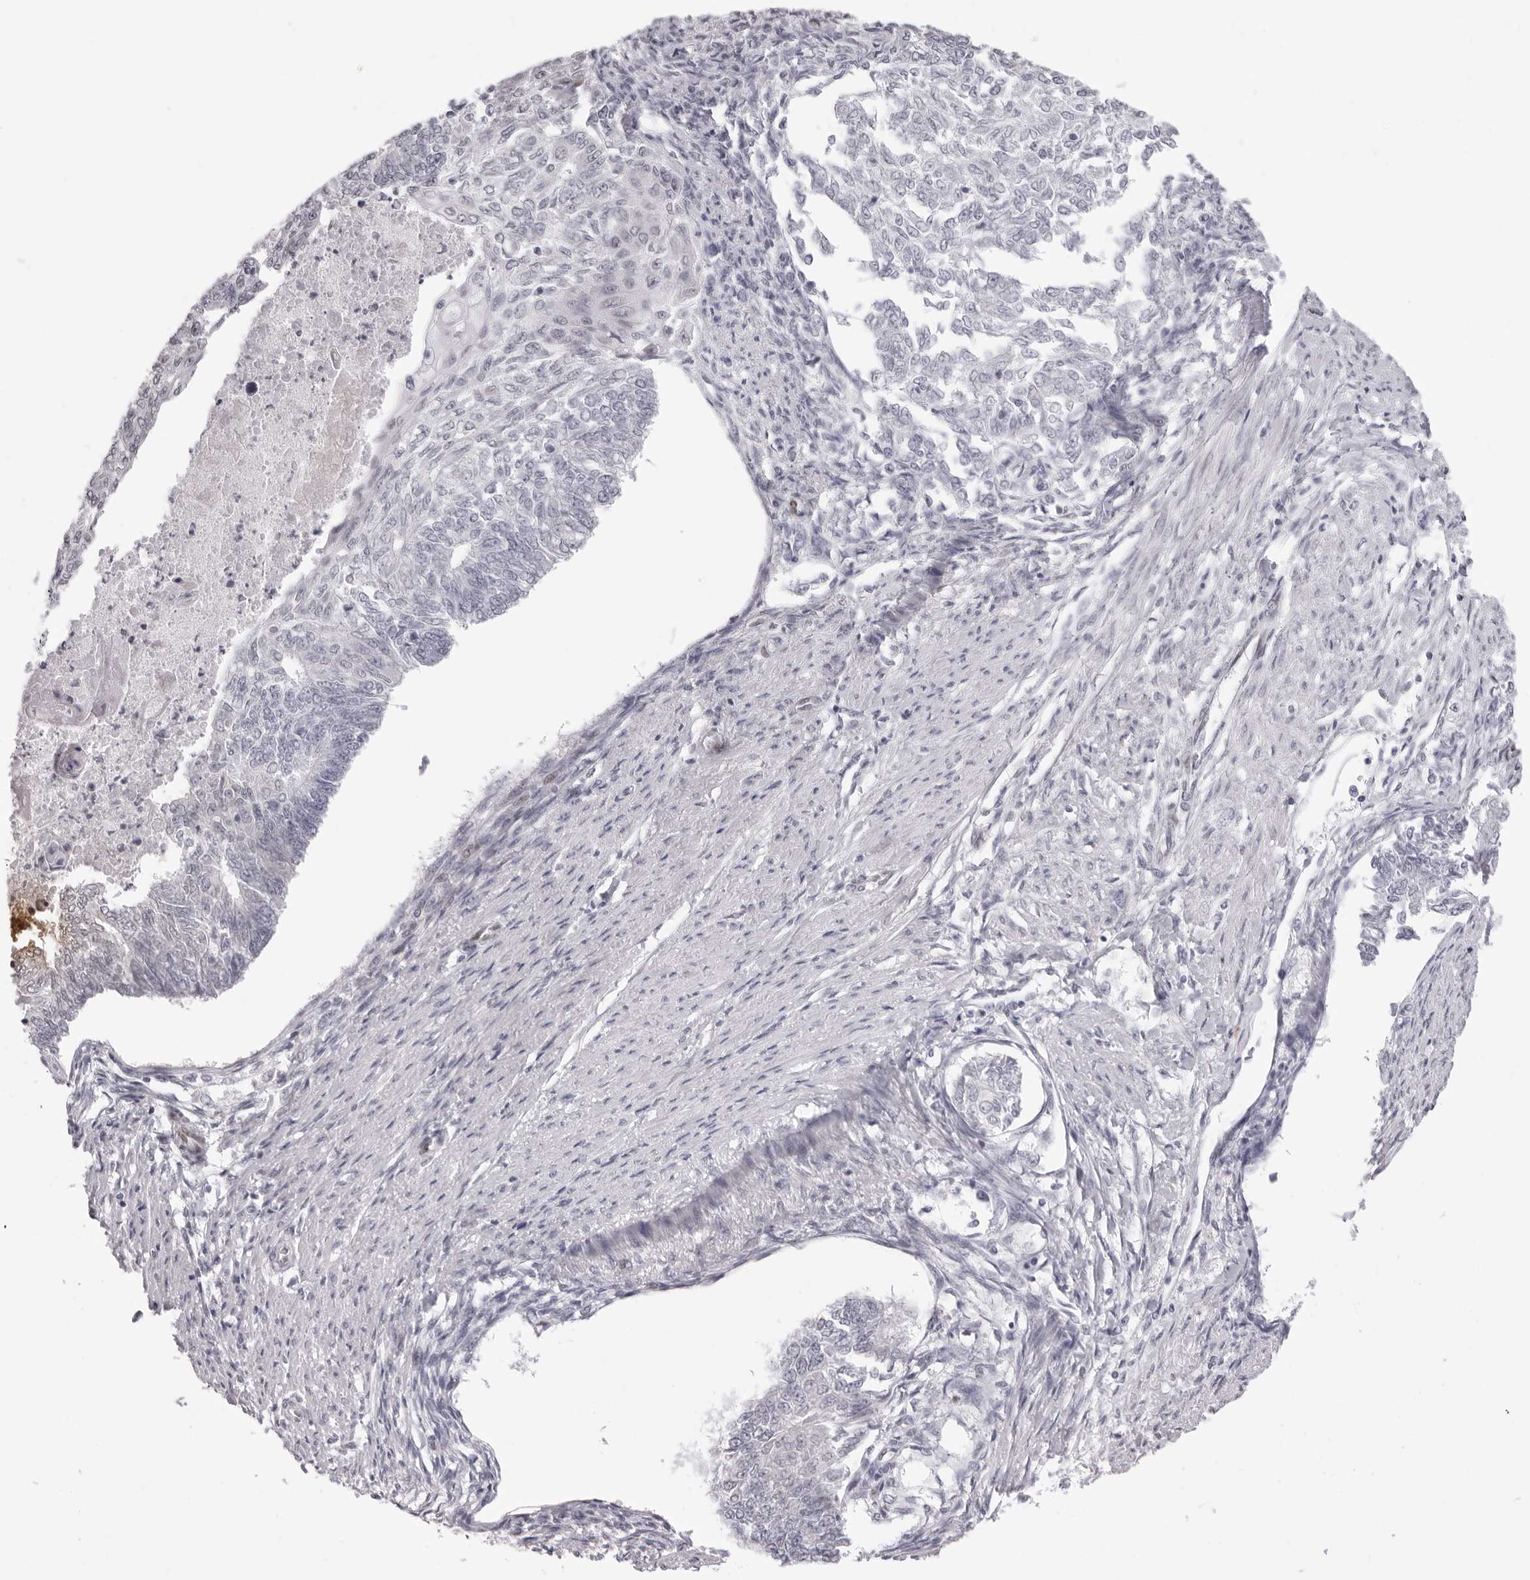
{"staining": {"intensity": "negative", "quantity": "none", "location": "none"}, "tissue": "endometrial cancer", "cell_type": "Tumor cells", "image_type": "cancer", "snomed": [{"axis": "morphology", "description": "Adenocarcinoma, NOS"}, {"axis": "topography", "description": "Endometrium"}], "caption": "High power microscopy photomicrograph of an immunohistochemistry histopathology image of endometrial cancer (adenocarcinoma), revealing no significant expression in tumor cells. (DAB (3,3'-diaminobenzidine) IHC with hematoxylin counter stain).", "gene": "MAFK", "patient": {"sex": "female", "age": 32}}